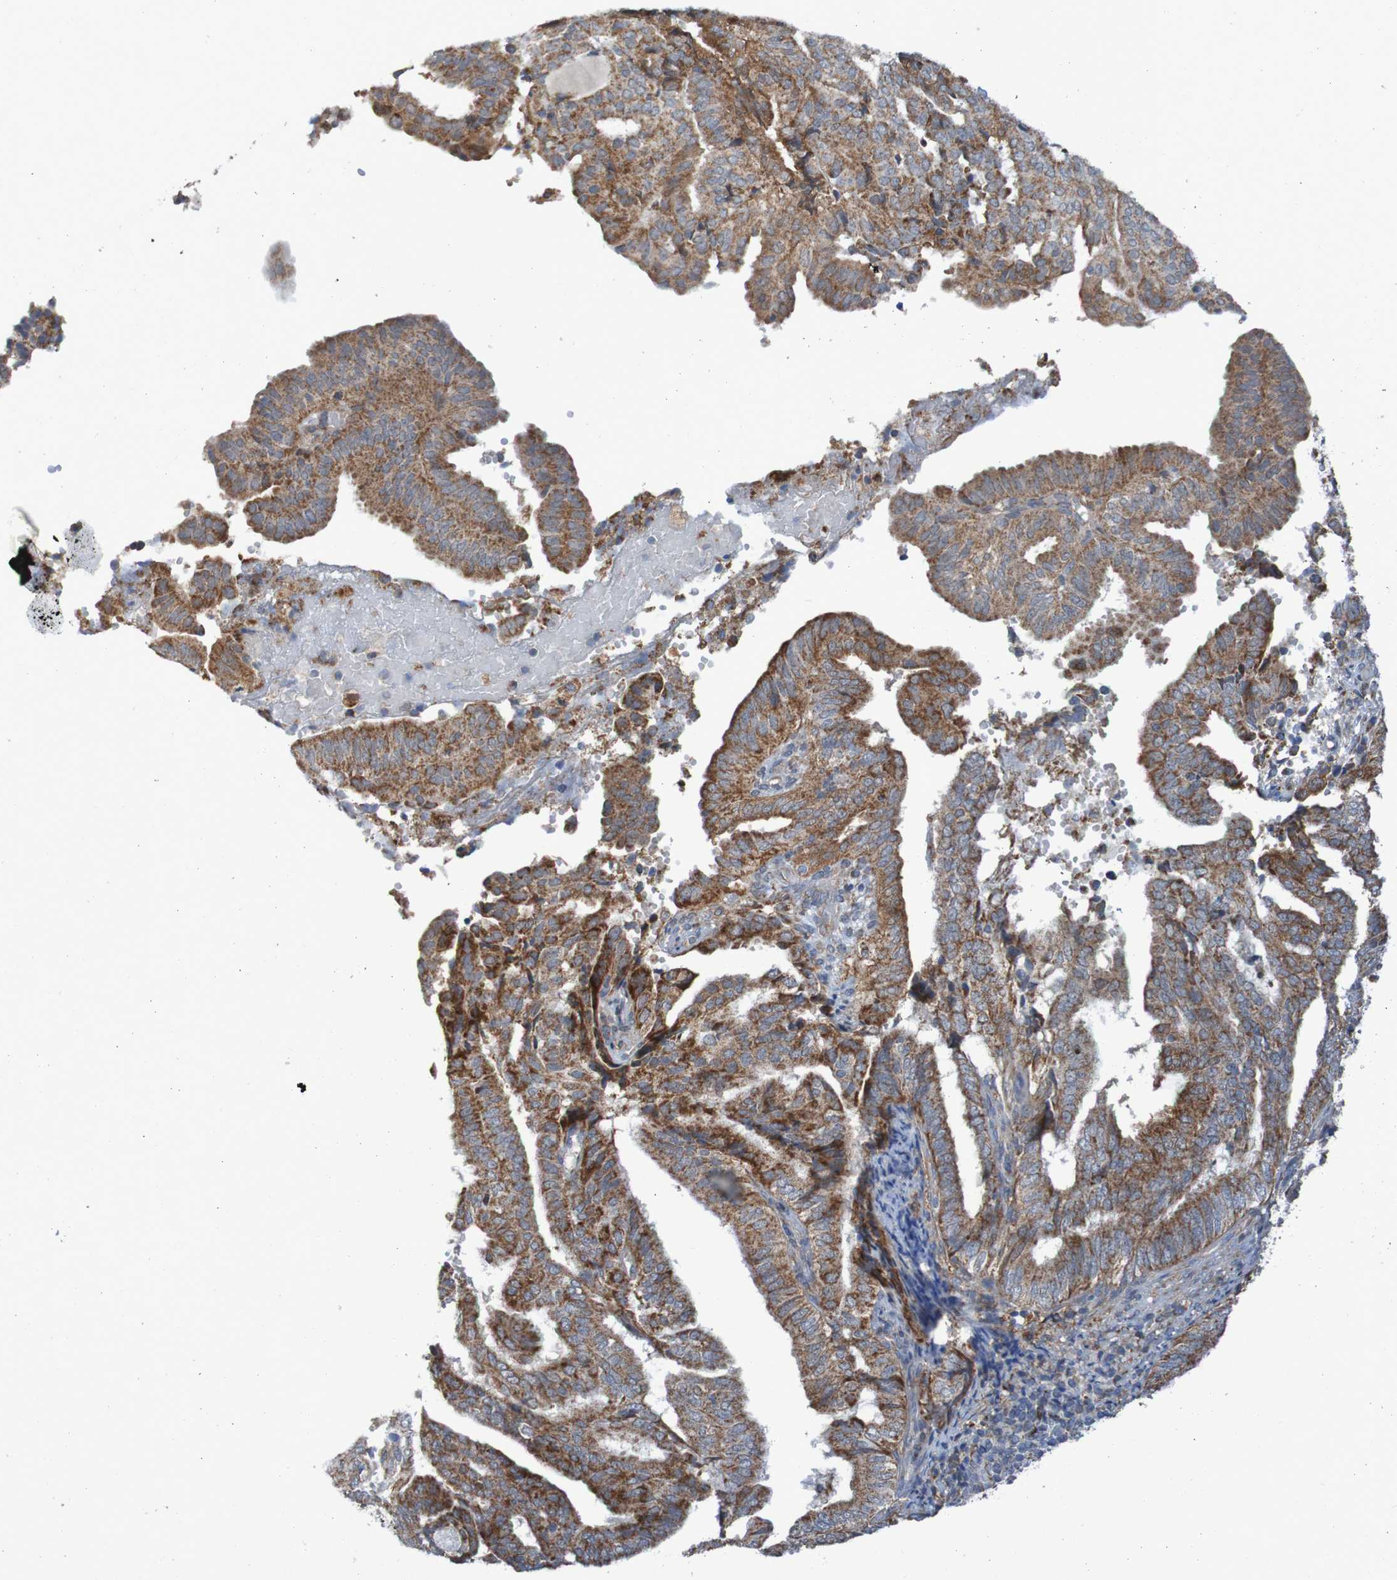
{"staining": {"intensity": "moderate", "quantity": ">75%", "location": "cytoplasmic/membranous"}, "tissue": "endometrial cancer", "cell_type": "Tumor cells", "image_type": "cancer", "snomed": [{"axis": "morphology", "description": "Adenocarcinoma, NOS"}, {"axis": "topography", "description": "Endometrium"}], "caption": "Protein staining demonstrates moderate cytoplasmic/membranous staining in approximately >75% of tumor cells in endometrial adenocarcinoma.", "gene": "CCDC51", "patient": {"sex": "female", "age": 58}}